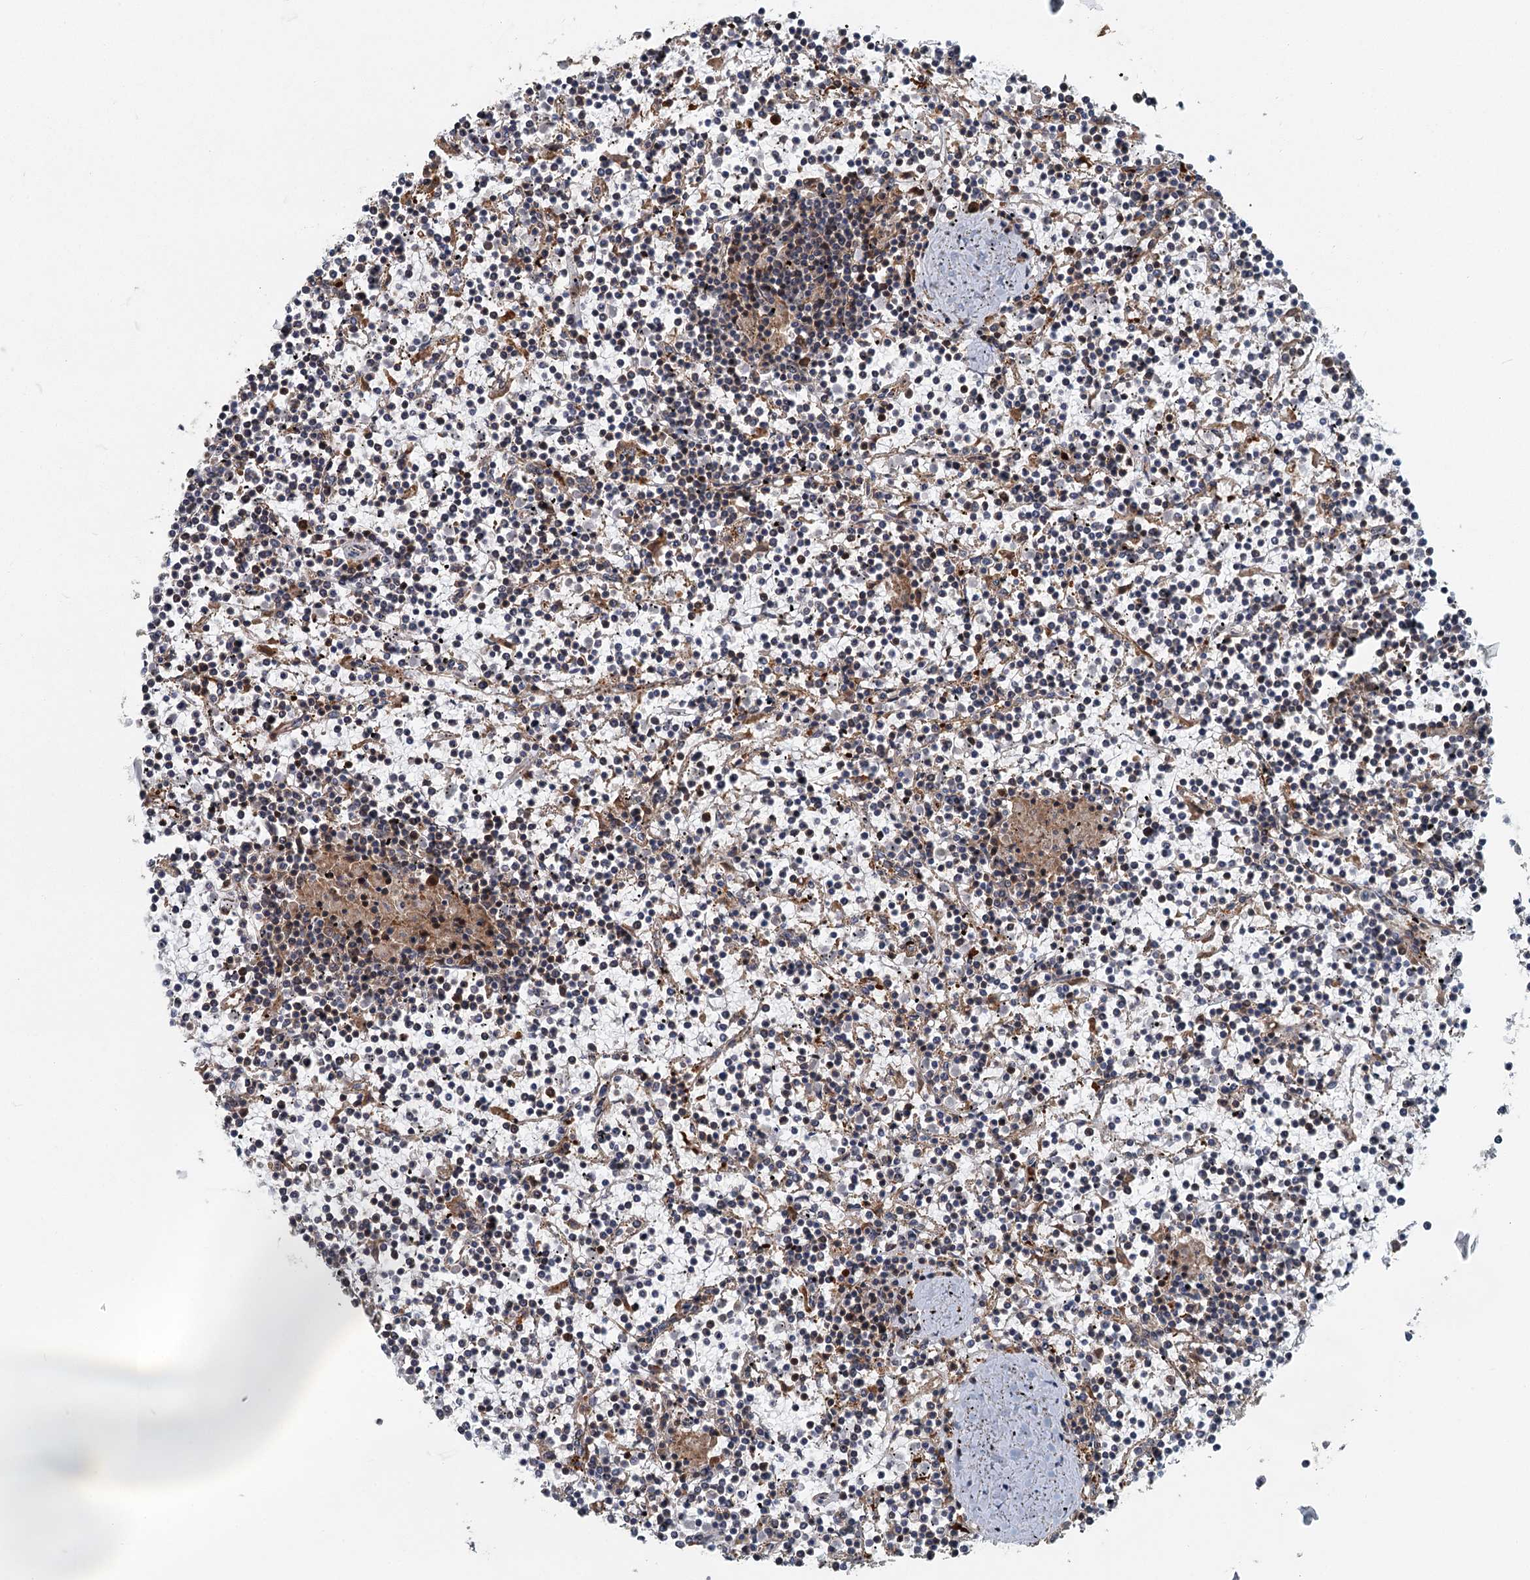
{"staining": {"intensity": "negative", "quantity": "none", "location": "none"}, "tissue": "lymphoma", "cell_type": "Tumor cells", "image_type": "cancer", "snomed": [{"axis": "morphology", "description": "Malignant lymphoma, non-Hodgkin's type, Low grade"}, {"axis": "topography", "description": "Spleen"}], "caption": "The histopathology image demonstrates no staining of tumor cells in malignant lymphoma, non-Hodgkin's type (low-grade). The staining is performed using DAB (3,3'-diaminobenzidine) brown chromogen with nuclei counter-stained in using hematoxylin.", "gene": "ZNF527", "patient": {"sex": "female", "age": 19}}